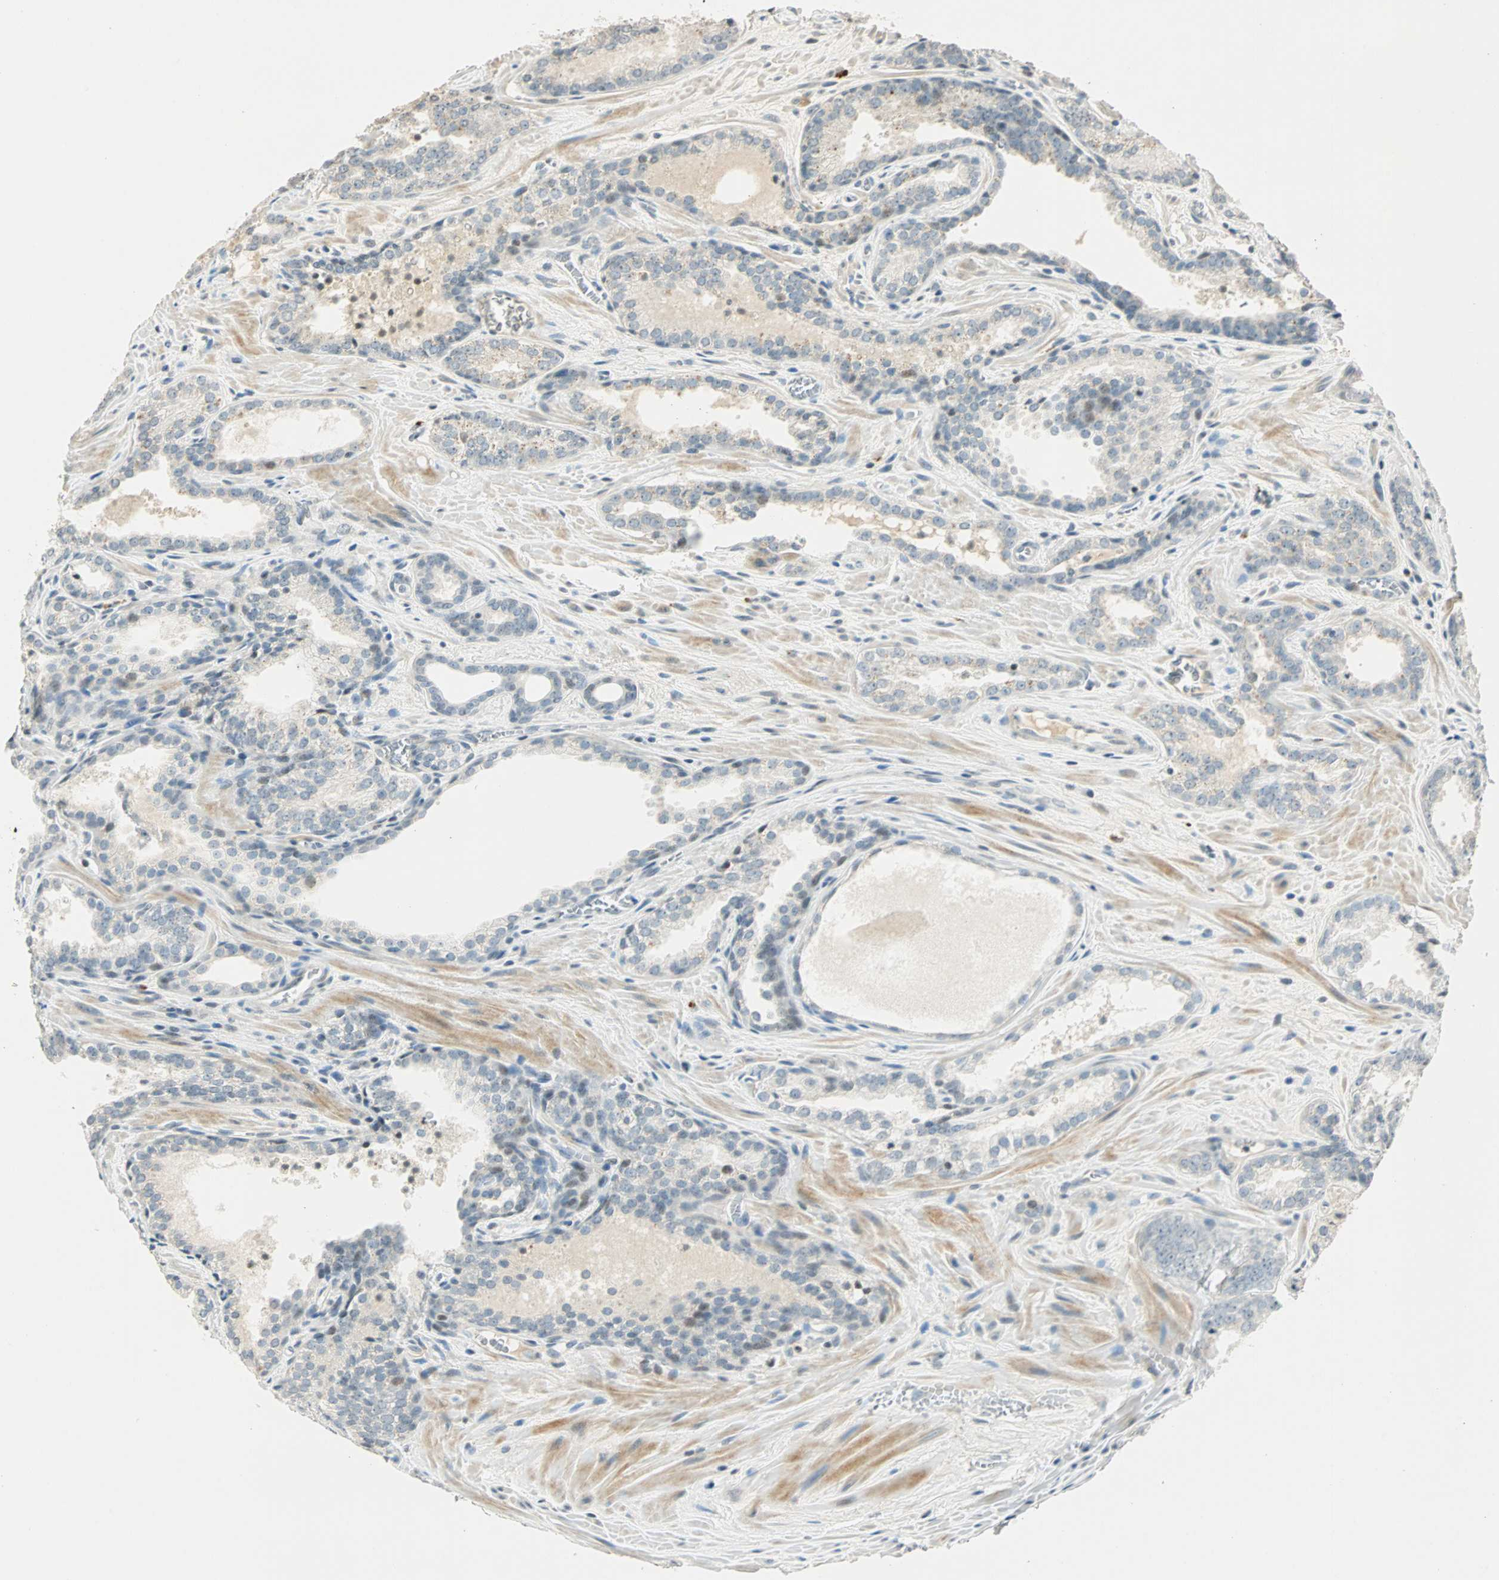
{"staining": {"intensity": "weak", "quantity": "<25%", "location": "nuclear"}, "tissue": "prostate cancer", "cell_type": "Tumor cells", "image_type": "cancer", "snomed": [{"axis": "morphology", "description": "Adenocarcinoma, Low grade"}, {"axis": "topography", "description": "Prostate"}], "caption": "An IHC histopathology image of prostate cancer is shown. There is no staining in tumor cells of prostate cancer.", "gene": "SMAD3", "patient": {"sex": "male", "age": 60}}